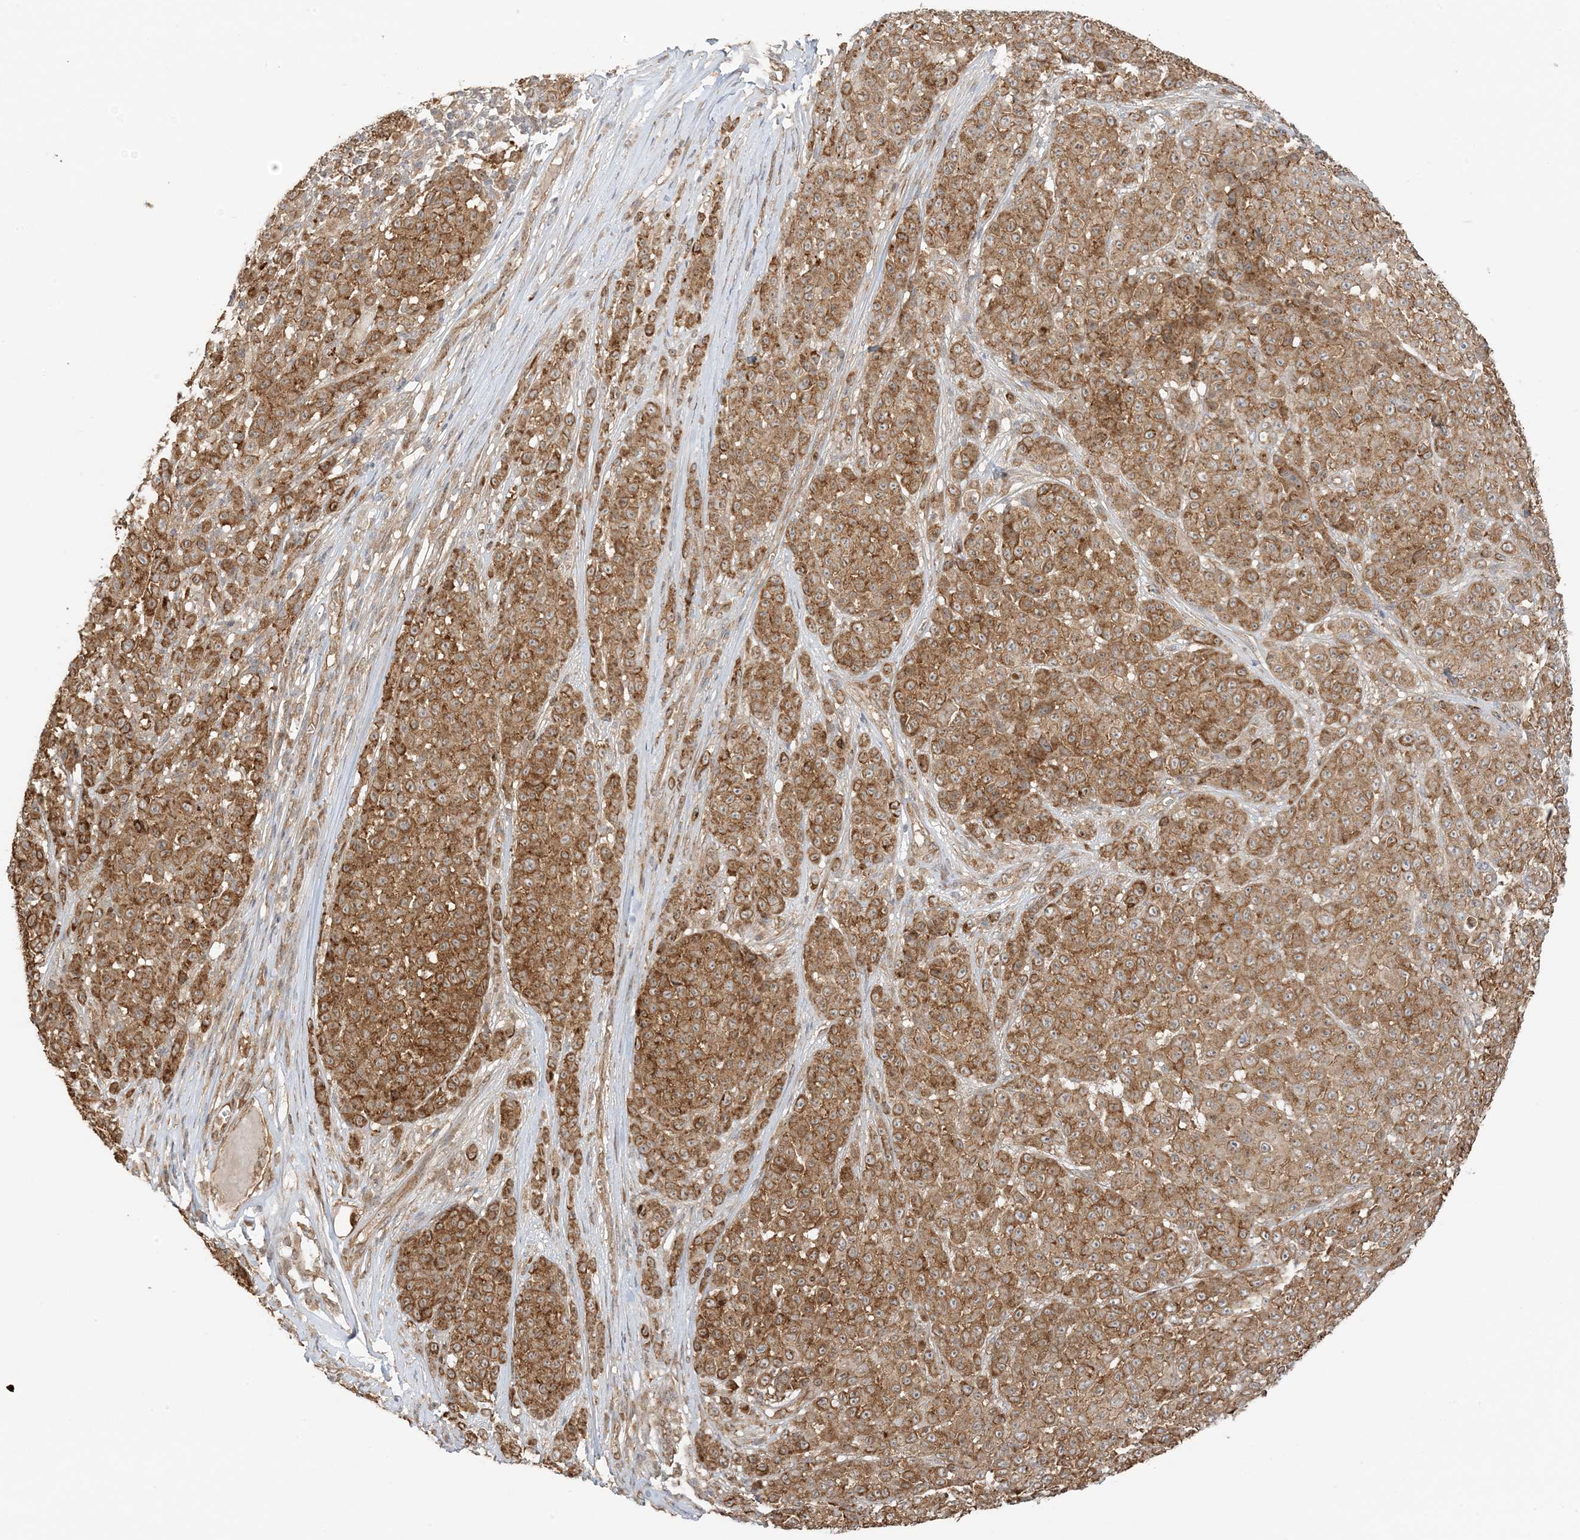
{"staining": {"intensity": "moderate", "quantity": ">75%", "location": "cytoplasmic/membranous"}, "tissue": "melanoma", "cell_type": "Tumor cells", "image_type": "cancer", "snomed": [{"axis": "morphology", "description": "Malignant melanoma, NOS"}, {"axis": "topography", "description": "Skin"}], "caption": "Immunohistochemistry image of human malignant melanoma stained for a protein (brown), which demonstrates medium levels of moderate cytoplasmic/membranous staining in approximately >75% of tumor cells.", "gene": "UBAP2L", "patient": {"sex": "female", "age": 94}}